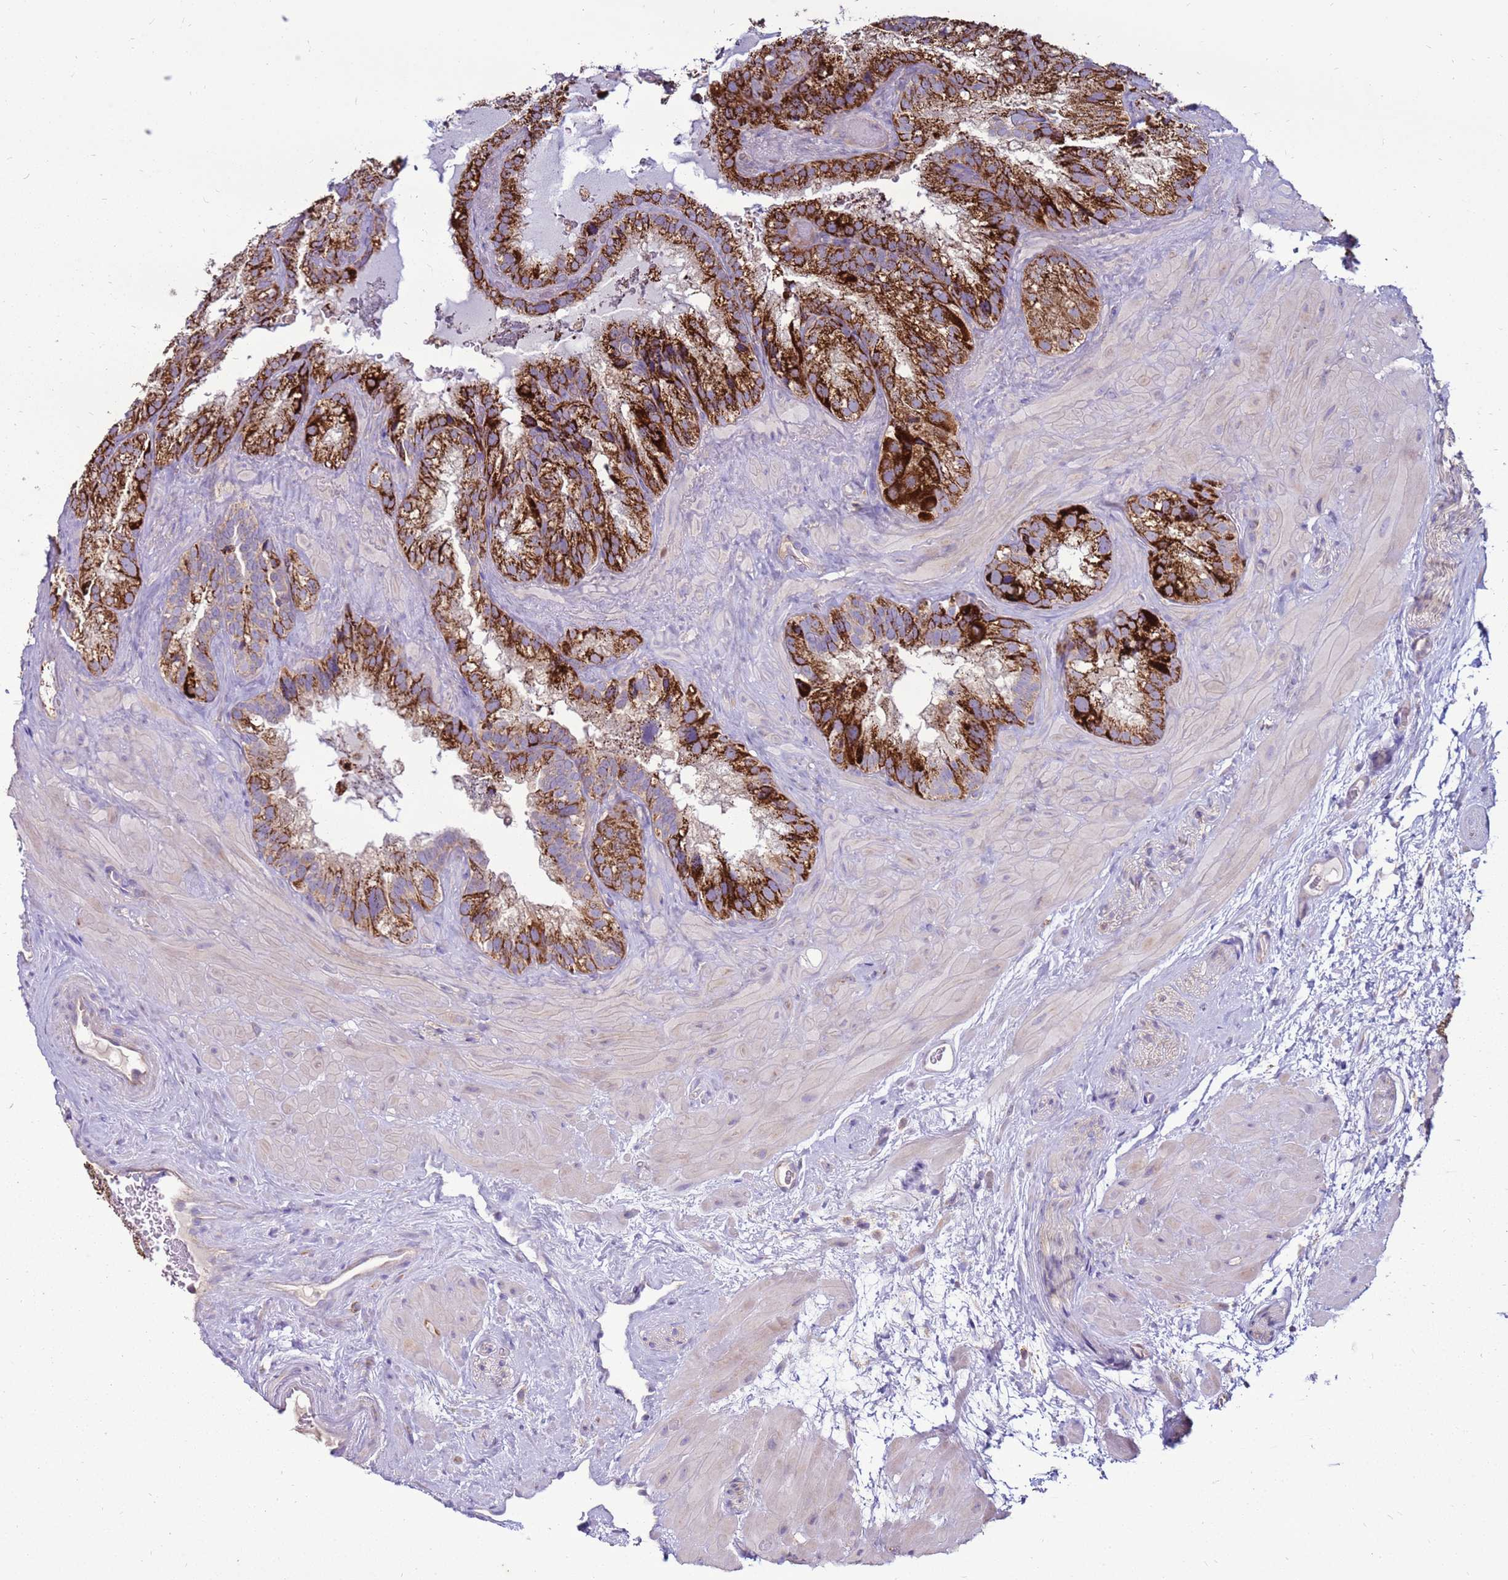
{"staining": {"intensity": "strong", "quantity": ">75%", "location": "cytoplasmic/membranous"}, "tissue": "seminal vesicle", "cell_type": "Glandular cells", "image_type": "normal", "snomed": [{"axis": "morphology", "description": "Normal tissue, NOS"}, {"axis": "topography", "description": "Prostate"}, {"axis": "topography", "description": "Seminal veicle"}], "caption": "Immunohistochemistry image of normal seminal vesicle stained for a protein (brown), which shows high levels of strong cytoplasmic/membranous expression in approximately >75% of glandular cells.", "gene": "TRAPPC4", "patient": {"sex": "male", "age": 68}}